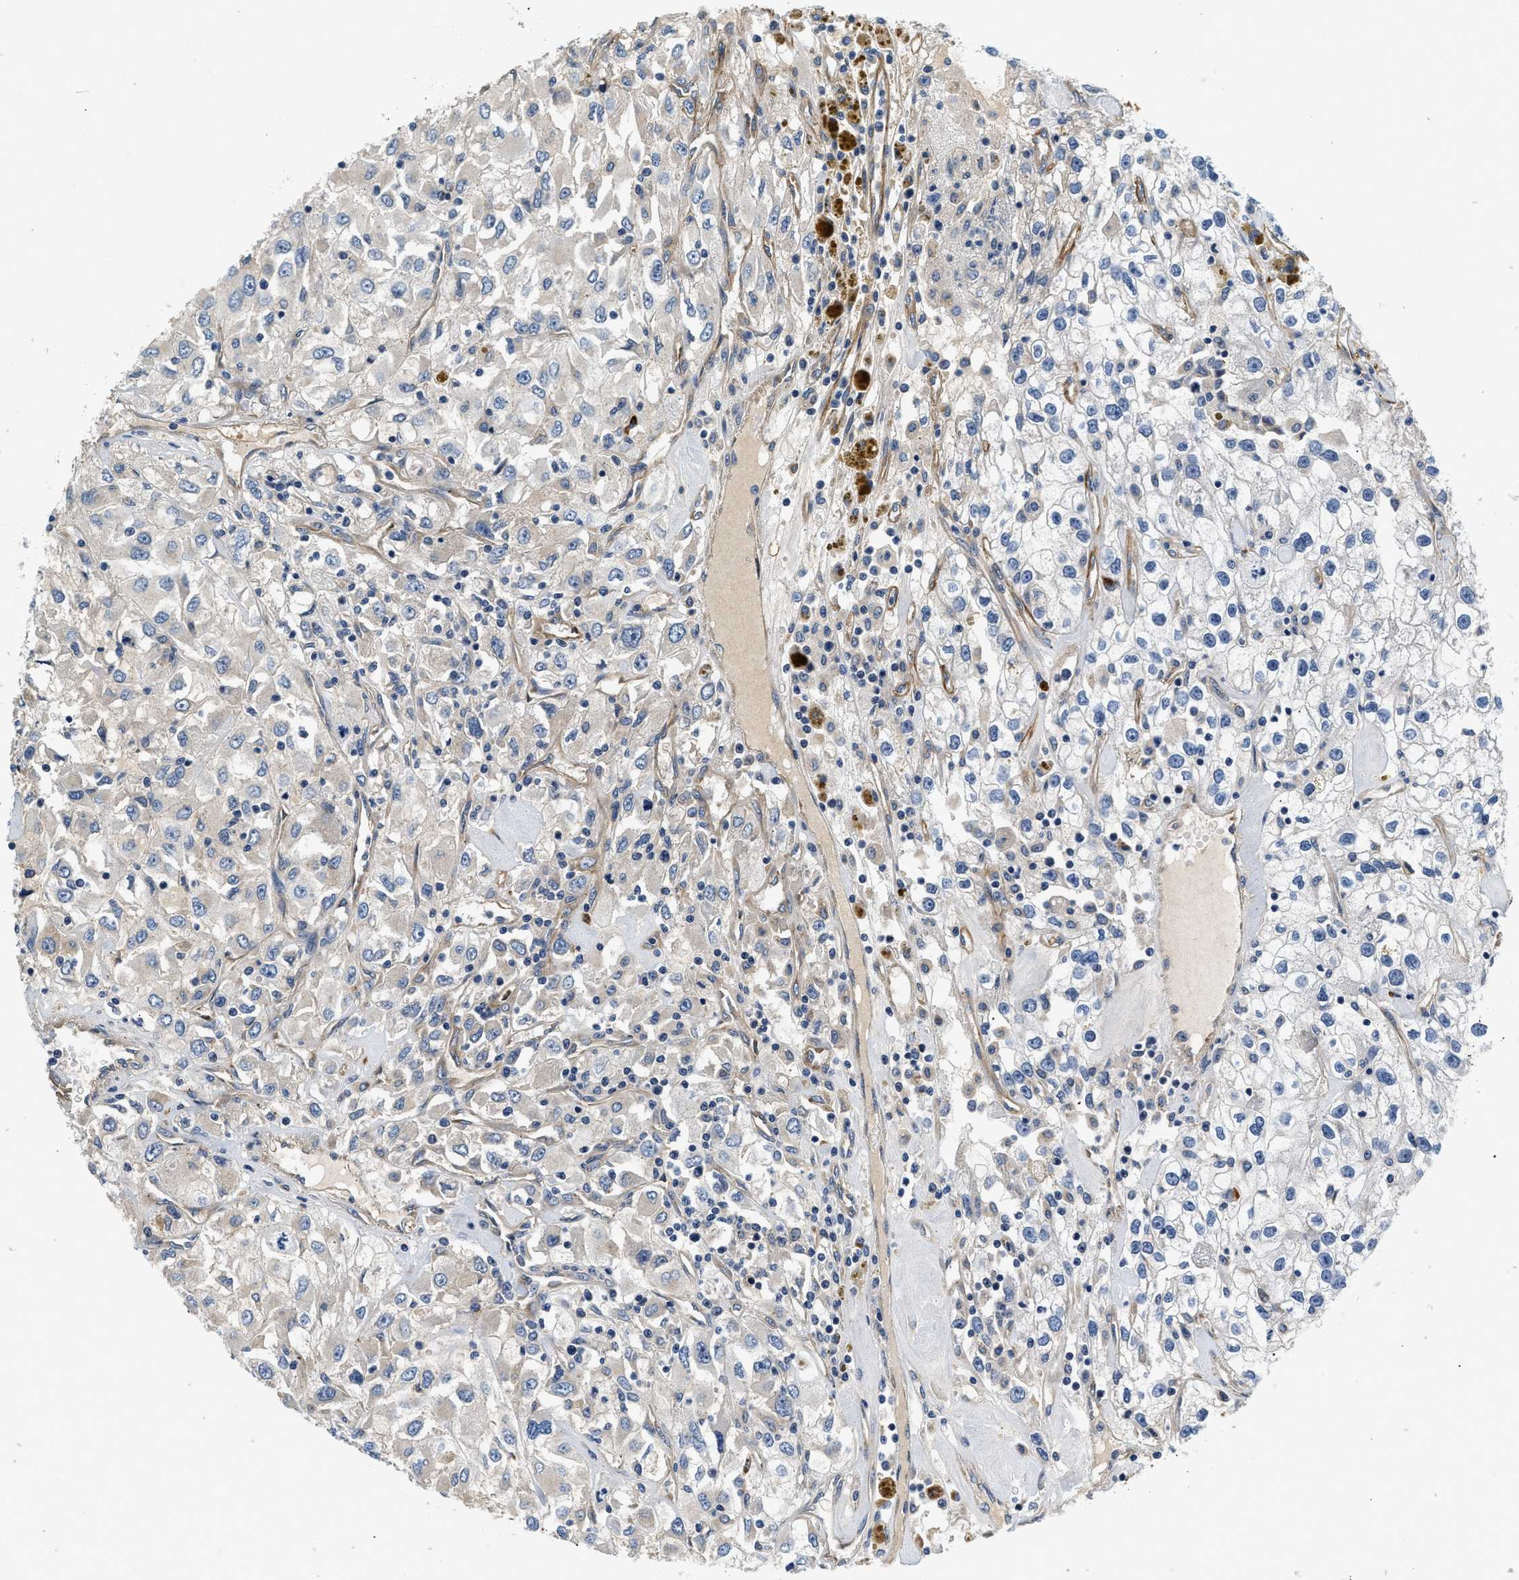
{"staining": {"intensity": "negative", "quantity": "none", "location": "none"}, "tissue": "renal cancer", "cell_type": "Tumor cells", "image_type": "cancer", "snomed": [{"axis": "morphology", "description": "Adenocarcinoma, NOS"}, {"axis": "topography", "description": "Kidney"}], "caption": "Micrograph shows no protein positivity in tumor cells of renal cancer tissue.", "gene": "NME6", "patient": {"sex": "female", "age": 52}}